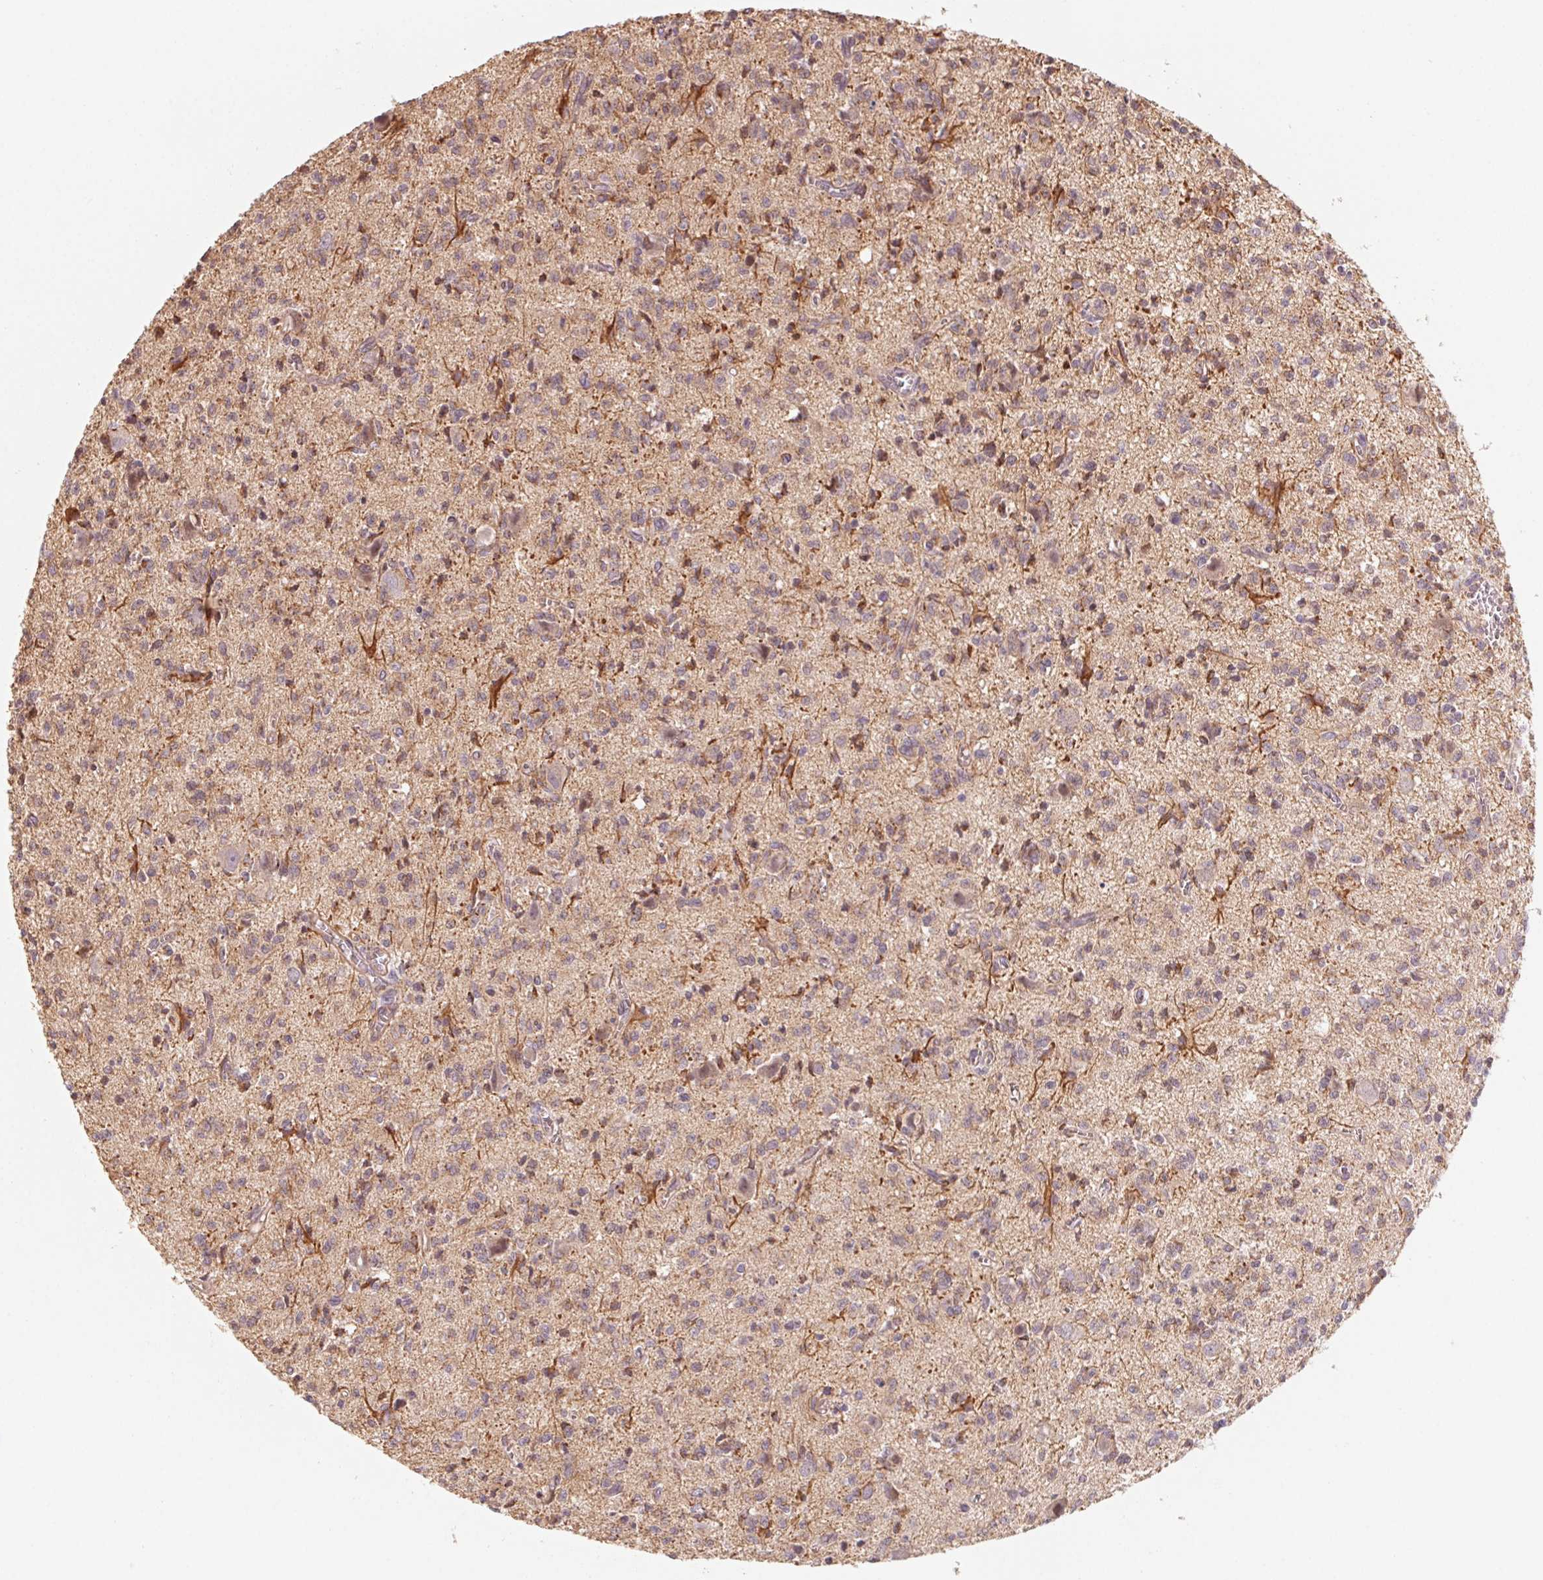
{"staining": {"intensity": "weak", "quantity": "25%-75%", "location": "cytoplasmic/membranous"}, "tissue": "glioma", "cell_type": "Tumor cells", "image_type": "cancer", "snomed": [{"axis": "morphology", "description": "Glioma, malignant, Low grade"}, {"axis": "topography", "description": "Brain"}], "caption": "Human glioma stained with a brown dye demonstrates weak cytoplasmic/membranous positive expression in approximately 25%-75% of tumor cells.", "gene": "CCDC112", "patient": {"sex": "male", "age": 64}}